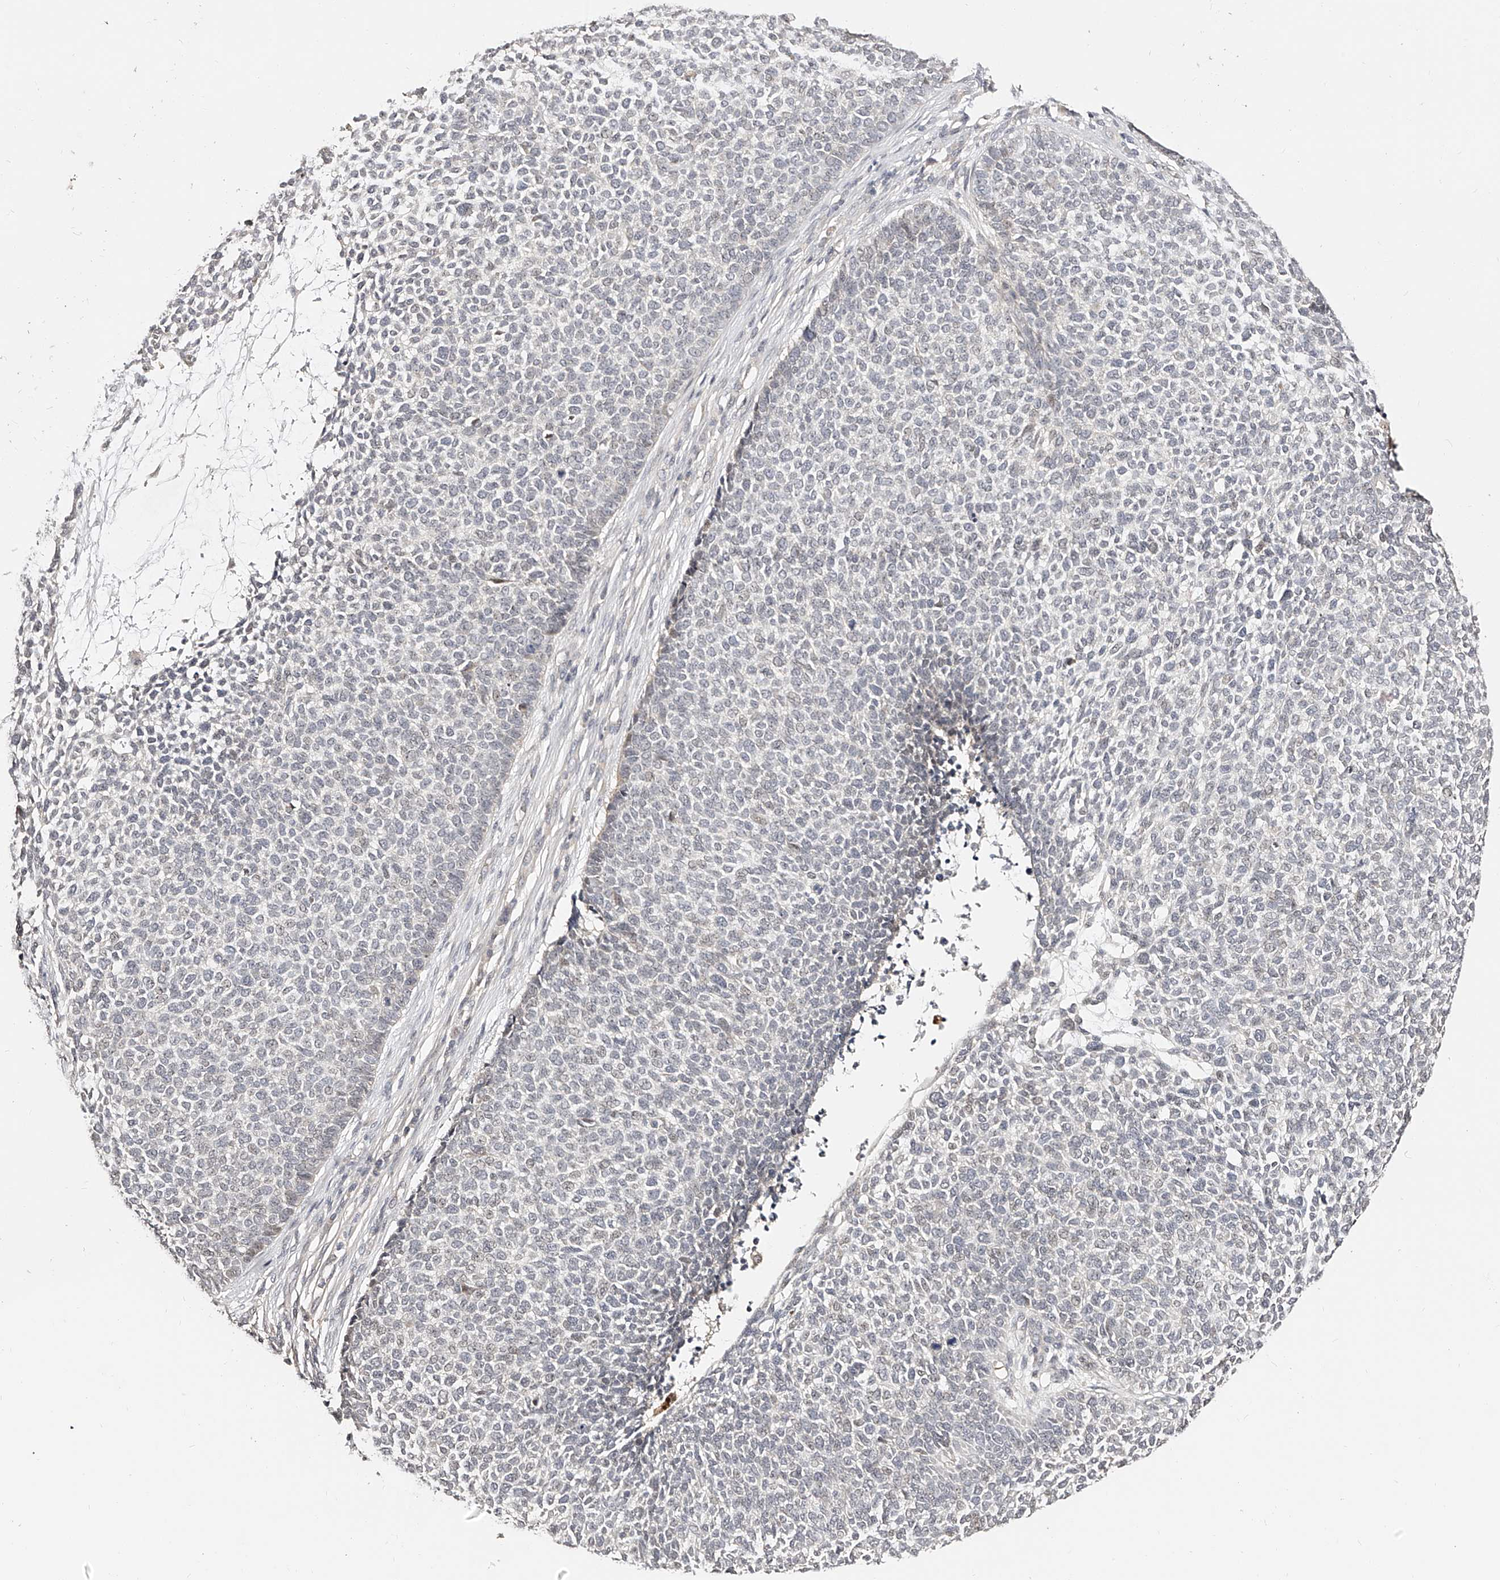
{"staining": {"intensity": "negative", "quantity": "none", "location": "none"}, "tissue": "skin cancer", "cell_type": "Tumor cells", "image_type": "cancer", "snomed": [{"axis": "morphology", "description": "Basal cell carcinoma"}, {"axis": "topography", "description": "Skin"}], "caption": "There is no significant positivity in tumor cells of skin basal cell carcinoma.", "gene": "ZNF789", "patient": {"sex": "female", "age": 84}}